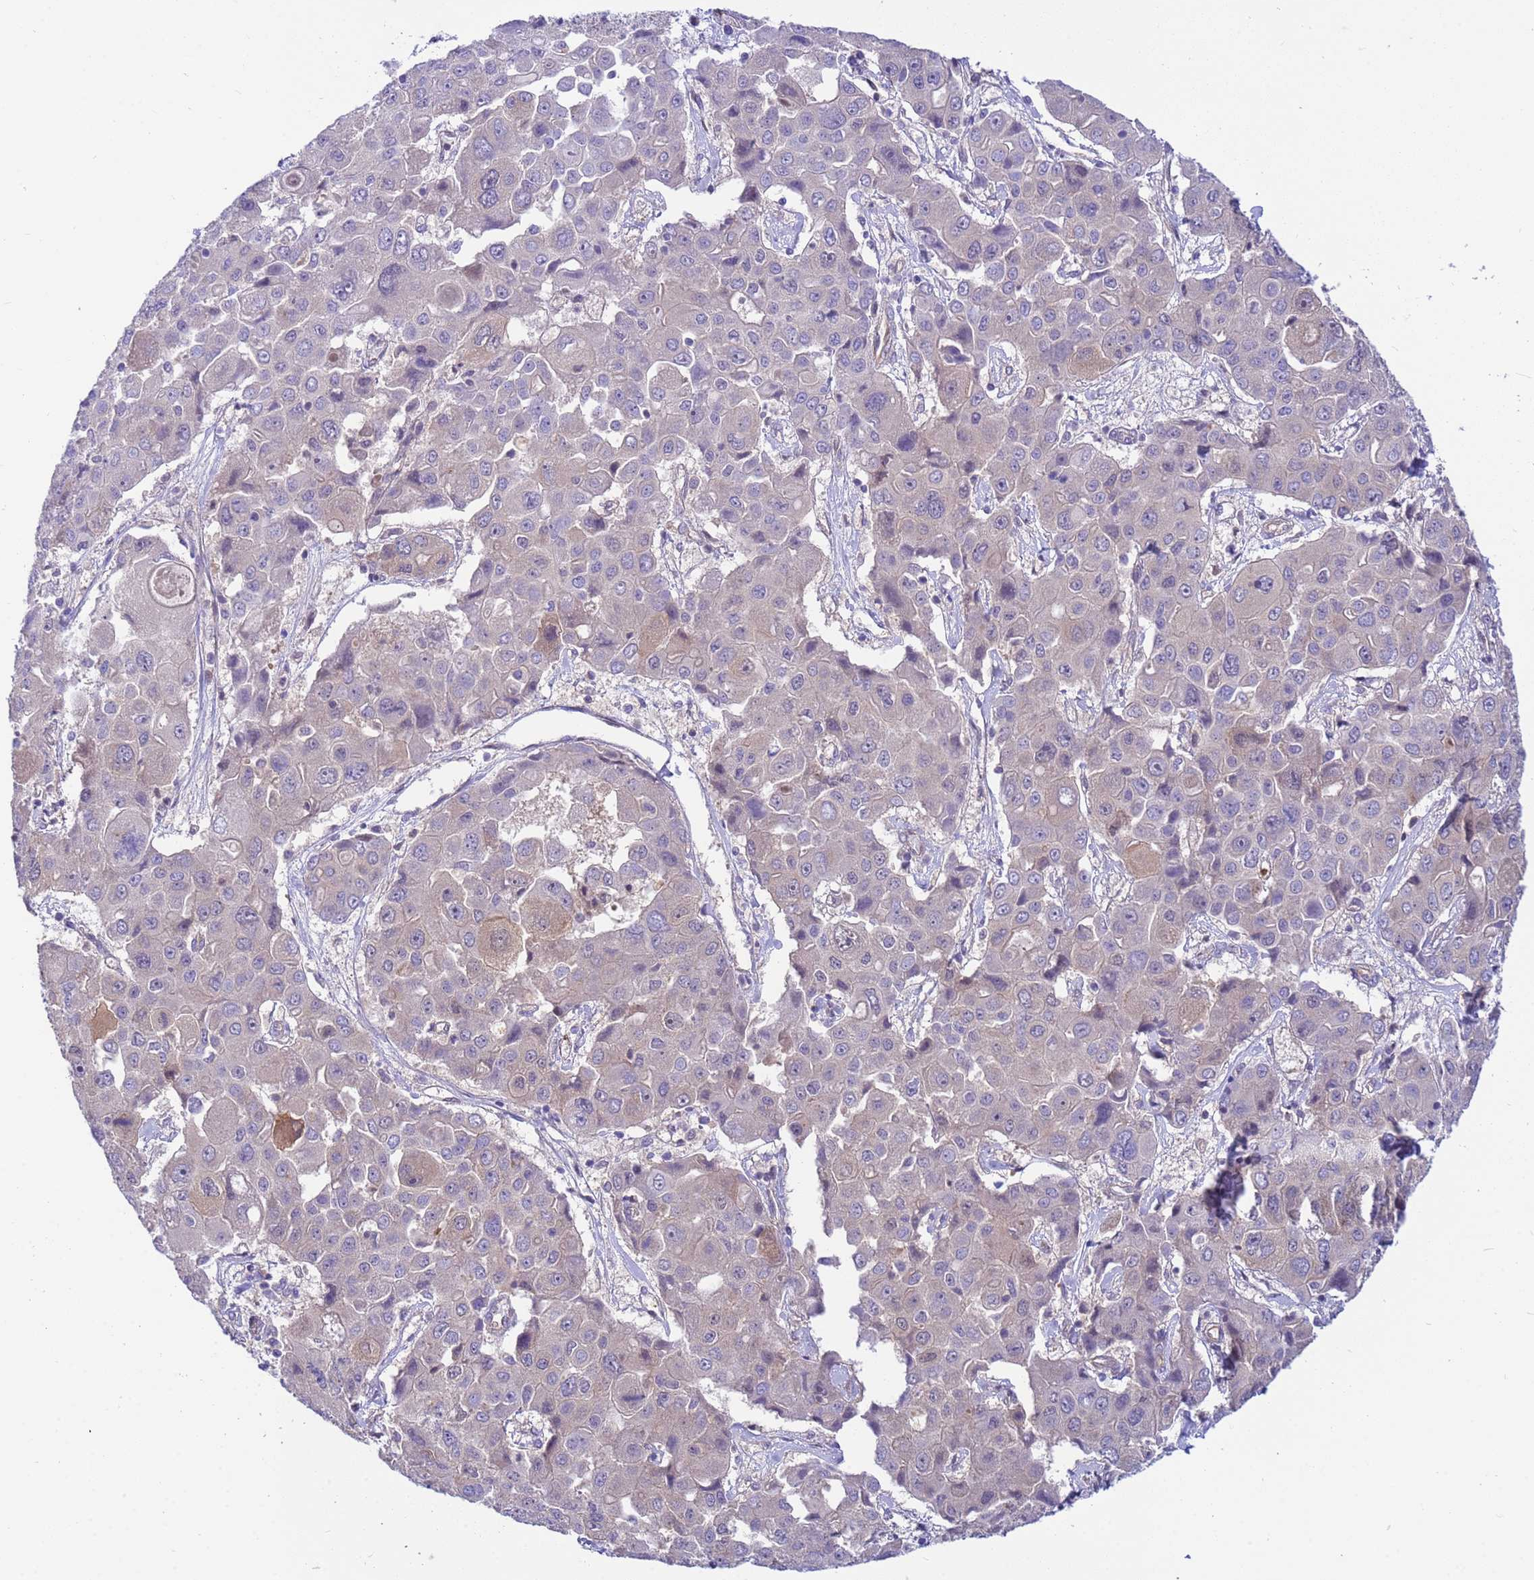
{"staining": {"intensity": "negative", "quantity": "none", "location": "none"}, "tissue": "liver cancer", "cell_type": "Tumor cells", "image_type": "cancer", "snomed": [{"axis": "morphology", "description": "Cholangiocarcinoma"}, {"axis": "topography", "description": "Liver"}], "caption": "The histopathology image displays no staining of tumor cells in liver cancer (cholangiocarcinoma).", "gene": "PPP2CB", "patient": {"sex": "male", "age": 67}}